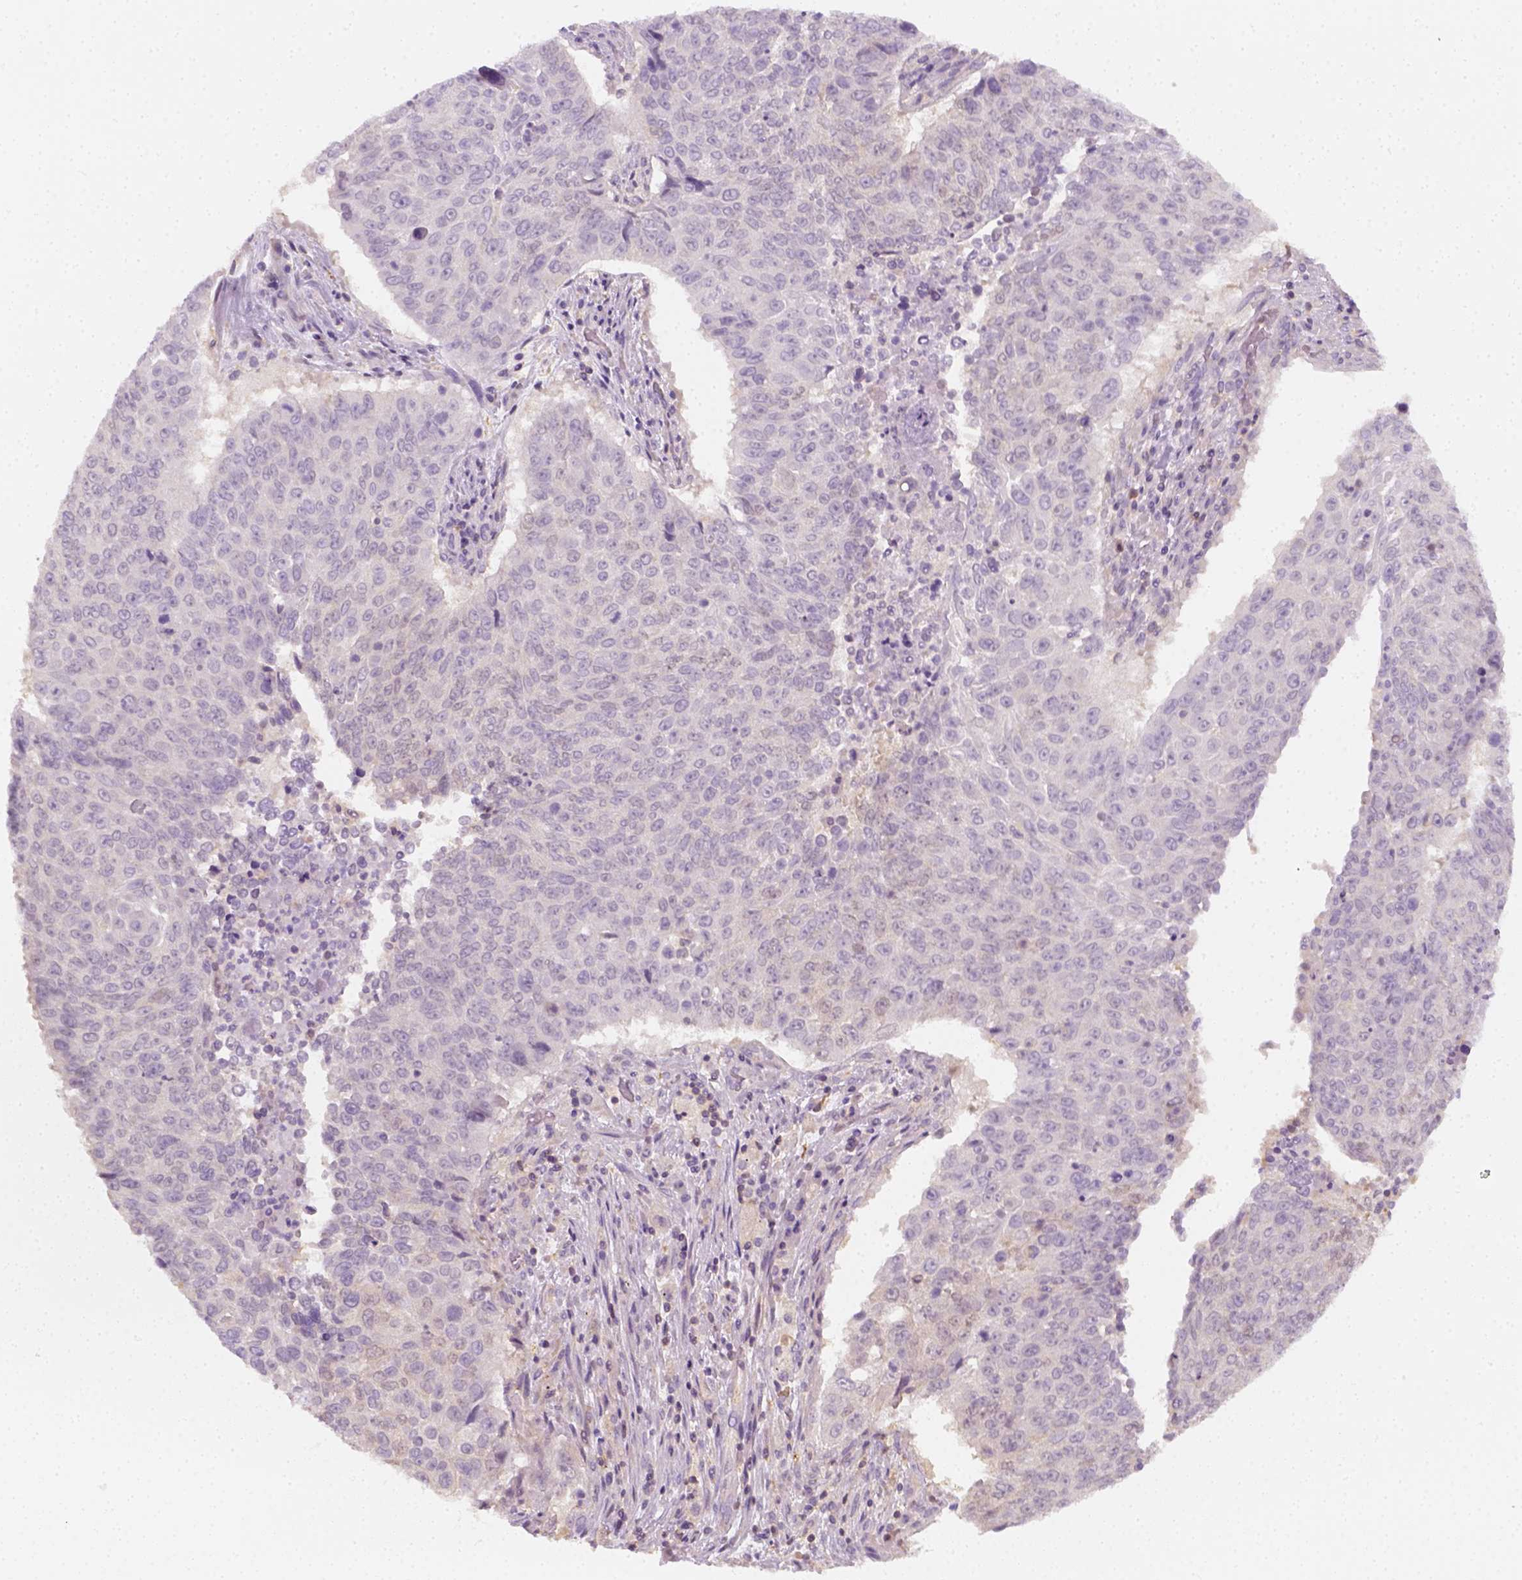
{"staining": {"intensity": "negative", "quantity": "none", "location": "none"}, "tissue": "lung cancer", "cell_type": "Tumor cells", "image_type": "cancer", "snomed": [{"axis": "morphology", "description": "Normal tissue, NOS"}, {"axis": "morphology", "description": "Squamous cell carcinoma, NOS"}, {"axis": "topography", "description": "Bronchus"}, {"axis": "topography", "description": "Lung"}], "caption": "This is an IHC micrograph of human lung squamous cell carcinoma. There is no expression in tumor cells.", "gene": "EPHB1", "patient": {"sex": "male", "age": 64}}